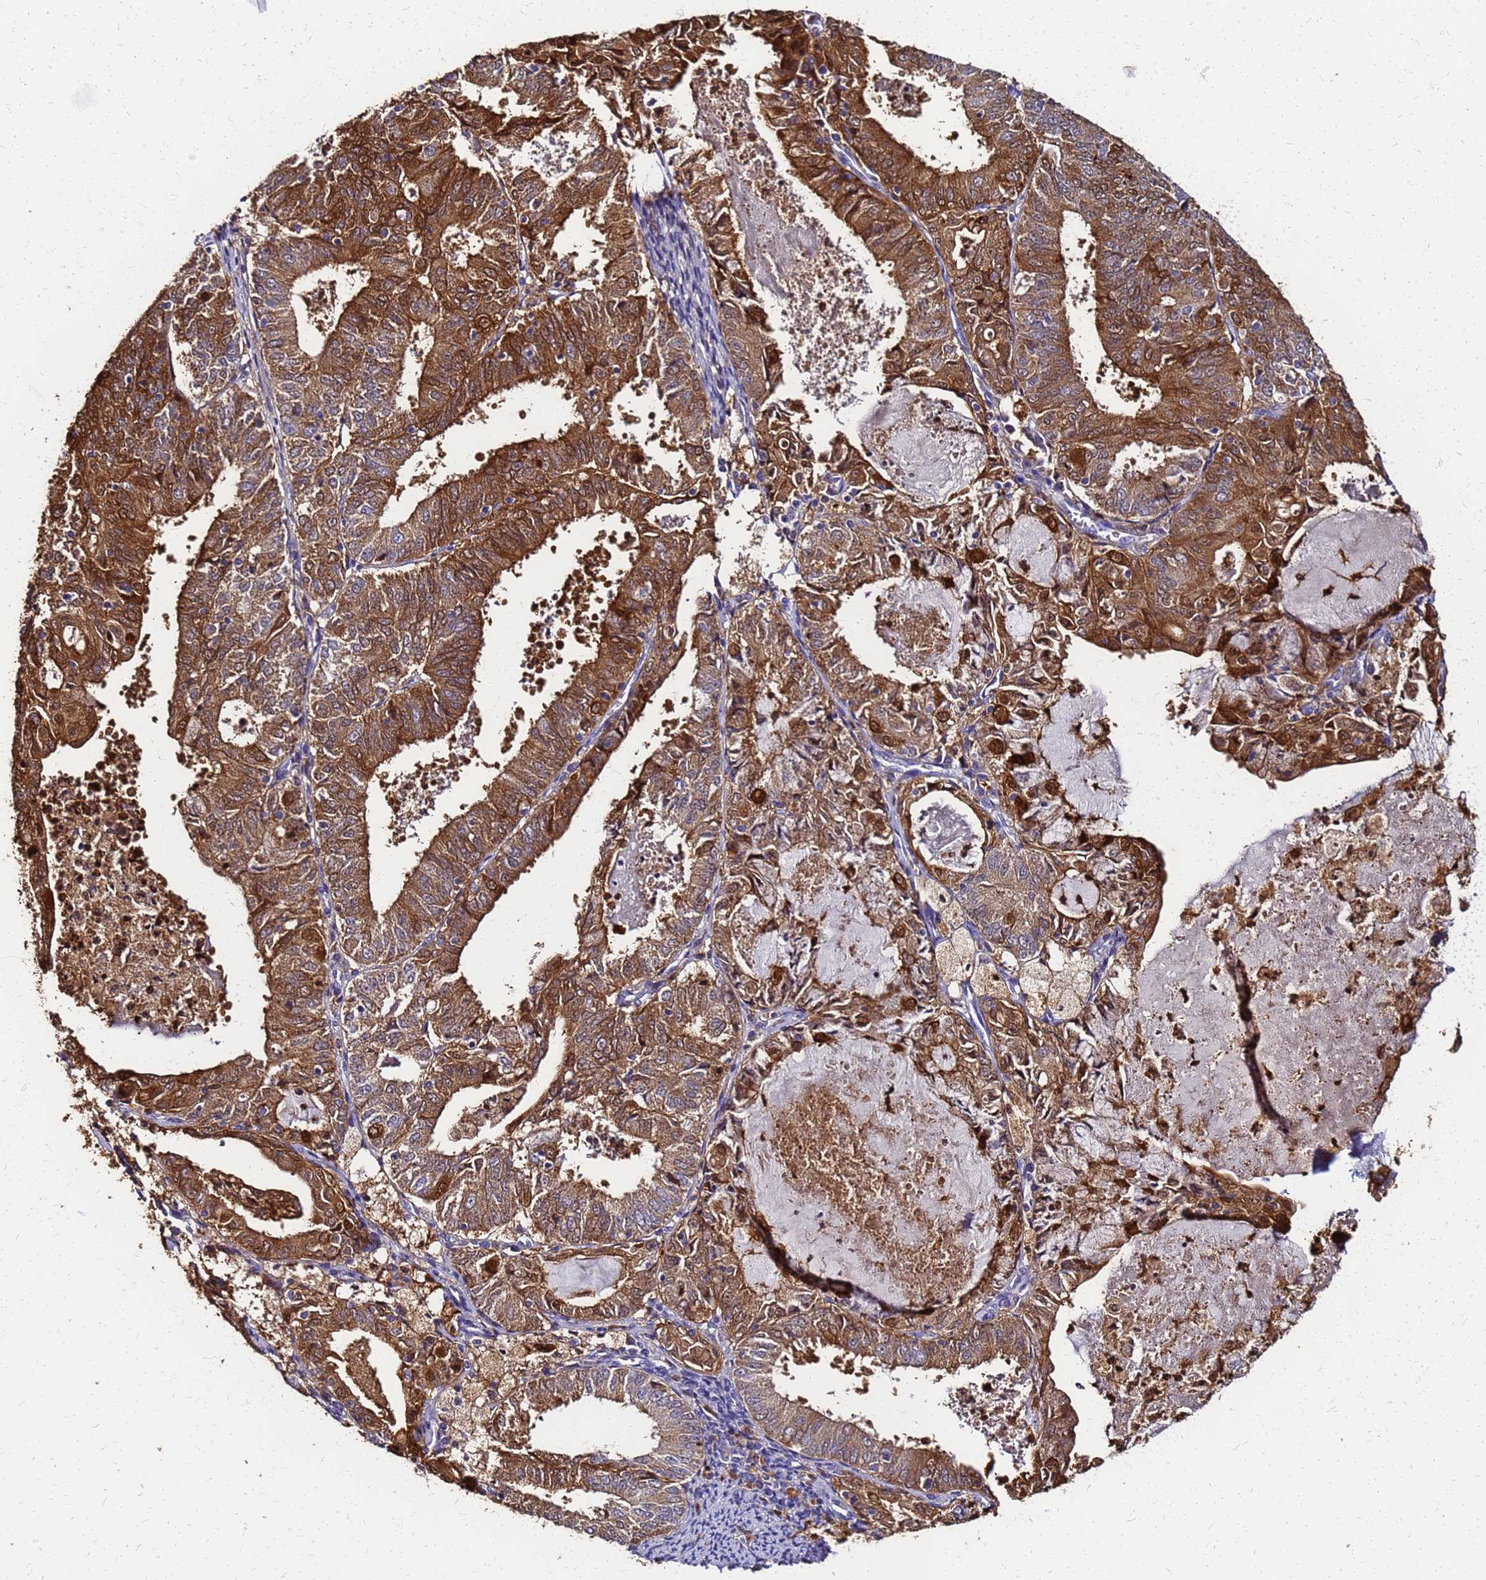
{"staining": {"intensity": "strong", "quantity": ">75%", "location": "cytoplasmic/membranous,nuclear"}, "tissue": "endometrial cancer", "cell_type": "Tumor cells", "image_type": "cancer", "snomed": [{"axis": "morphology", "description": "Adenocarcinoma, NOS"}, {"axis": "topography", "description": "Endometrium"}], "caption": "This is an image of immunohistochemistry (IHC) staining of adenocarcinoma (endometrial), which shows strong staining in the cytoplasmic/membranous and nuclear of tumor cells.", "gene": "S100A11", "patient": {"sex": "female", "age": 57}}